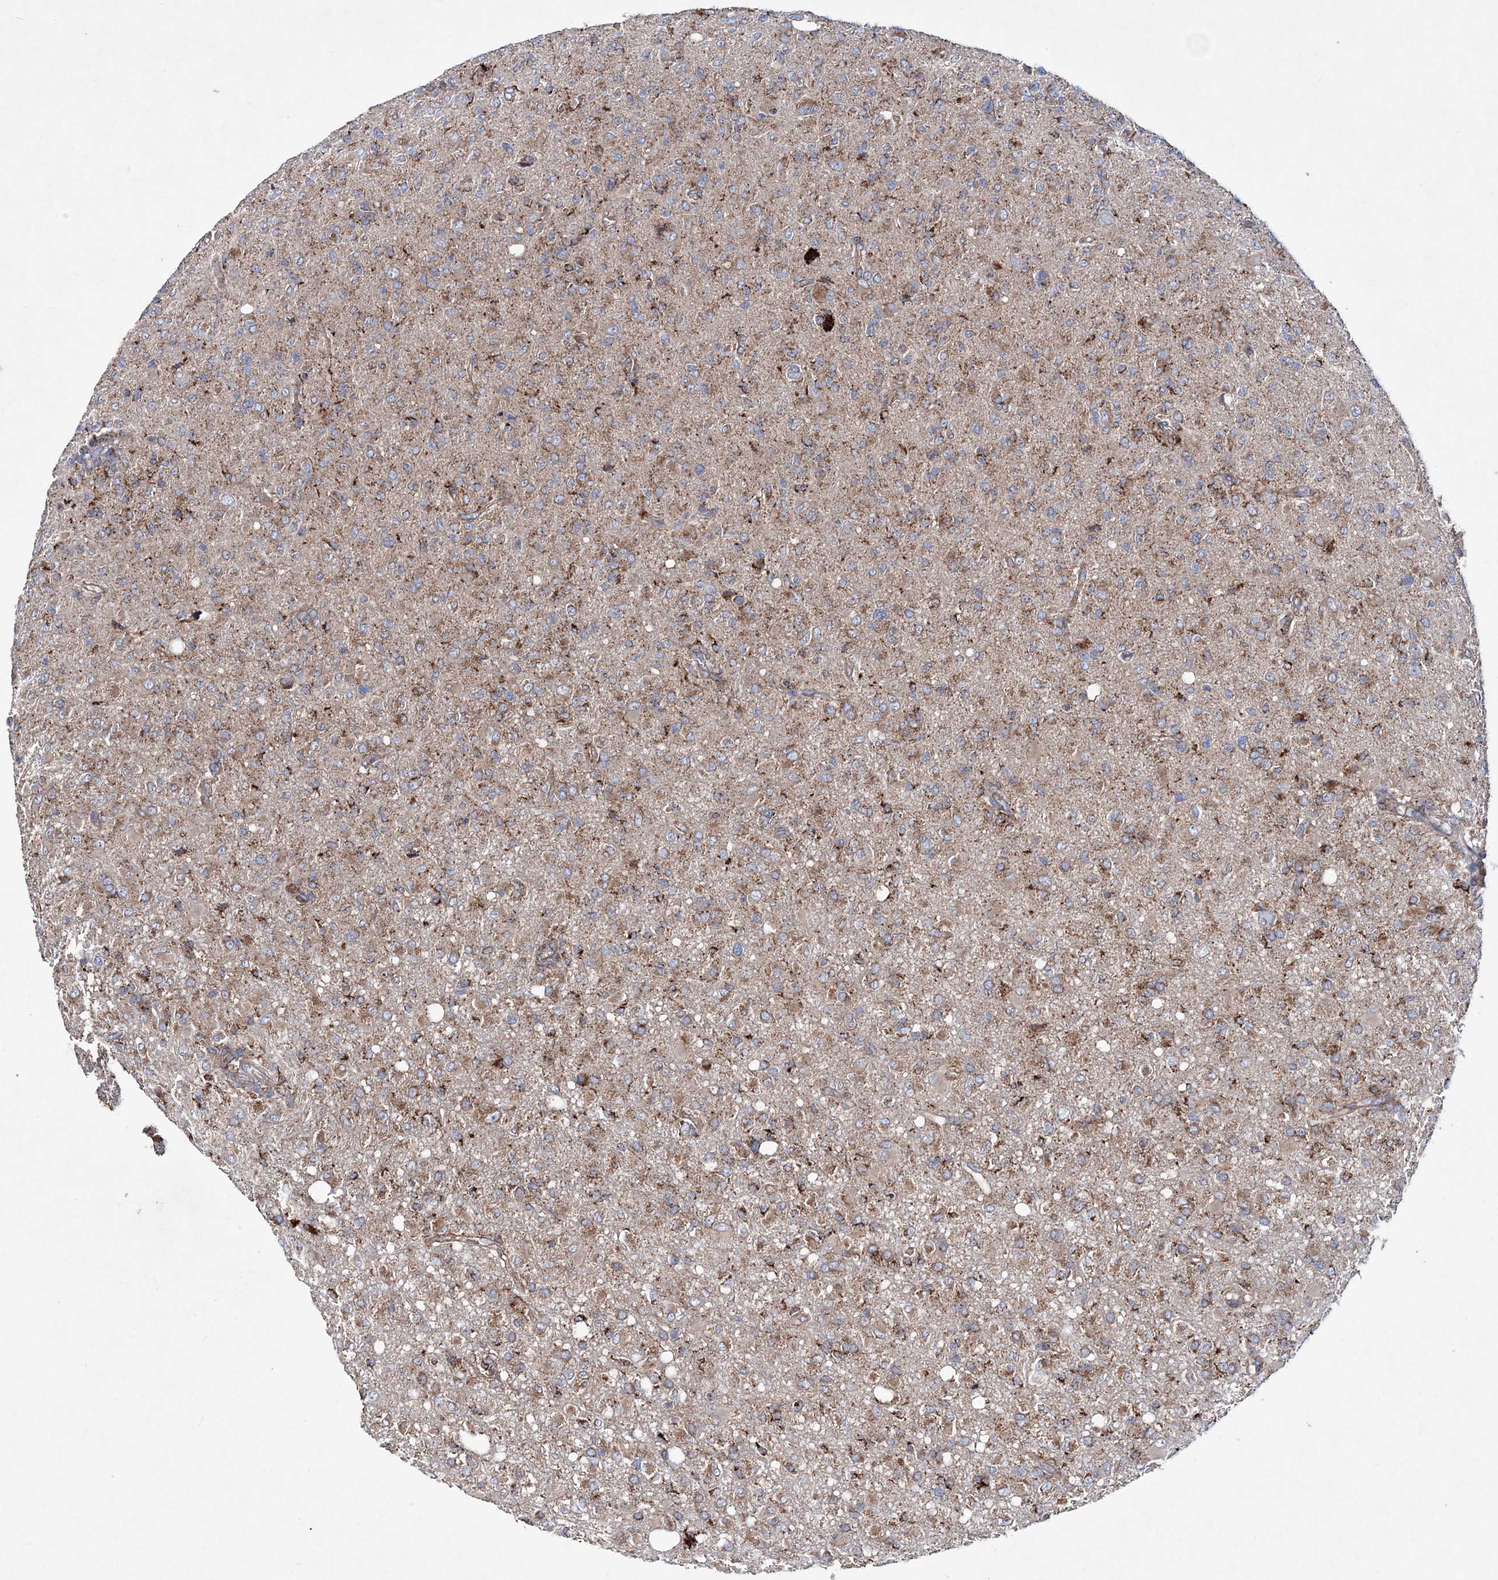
{"staining": {"intensity": "weak", "quantity": "25%-75%", "location": "cytoplasmic/membranous"}, "tissue": "glioma", "cell_type": "Tumor cells", "image_type": "cancer", "snomed": [{"axis": "morphology", "description": "Glioma, malignant, High grade"}, {"axis": "topography", "description": "Brain"}], "caption": "Immunohistochemical staining of human glioma demonstrates low levels of weak cytoplasmic/membranous protein expression in about 25%-75% of tumor cells. (DAB = brown stain, brightfield microscopy at high magnification).", "gene": "NGLY1", "patient": {"sex": "female", "age": 57}}